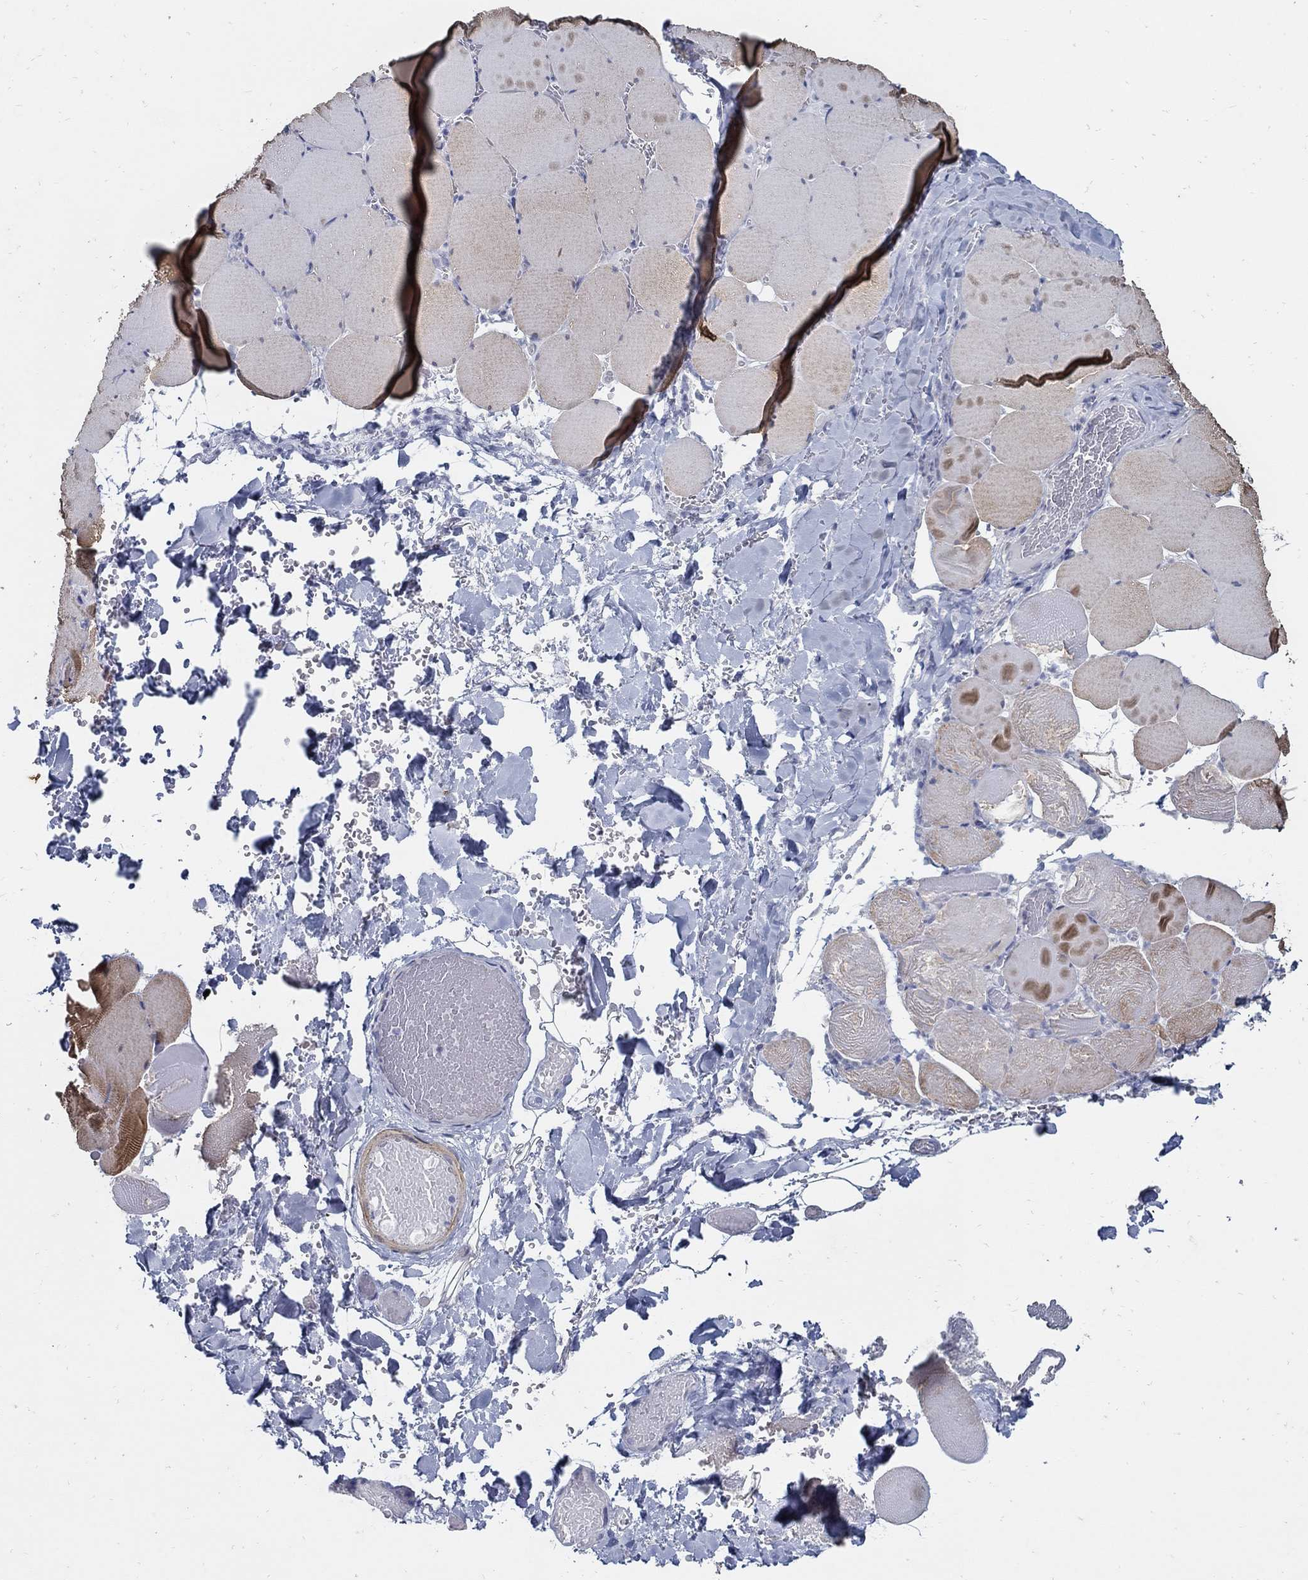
{"staining": {"intensity": "moderate", "quantity": "25%-75%", "location": "cytoplasmic/membranous"}, "tissue": "skeletal muscle", "cell_type": "Myocytes", "image_type": "normal", "snomed": [{"axis": "morphology", "description": "Normal tissue, NOS"}, {"axis": "morphology", "description": "Malignant melanoma, Metastatic site"}, {"axis": "topography", "description": "Skeletal muscle"}], "caption": "Brown immunohistochemical staining in normal skeletal muscle demonstrates moderate cytoplasmic/membranous positivity in approximately 25%-75% of myocytes. (DAB (3,3'-diaminobenzidine) IHC with brightfield microscopy, high magnification).", "gene": "USP29", "patient": {"sex": "male", "age": 50}}